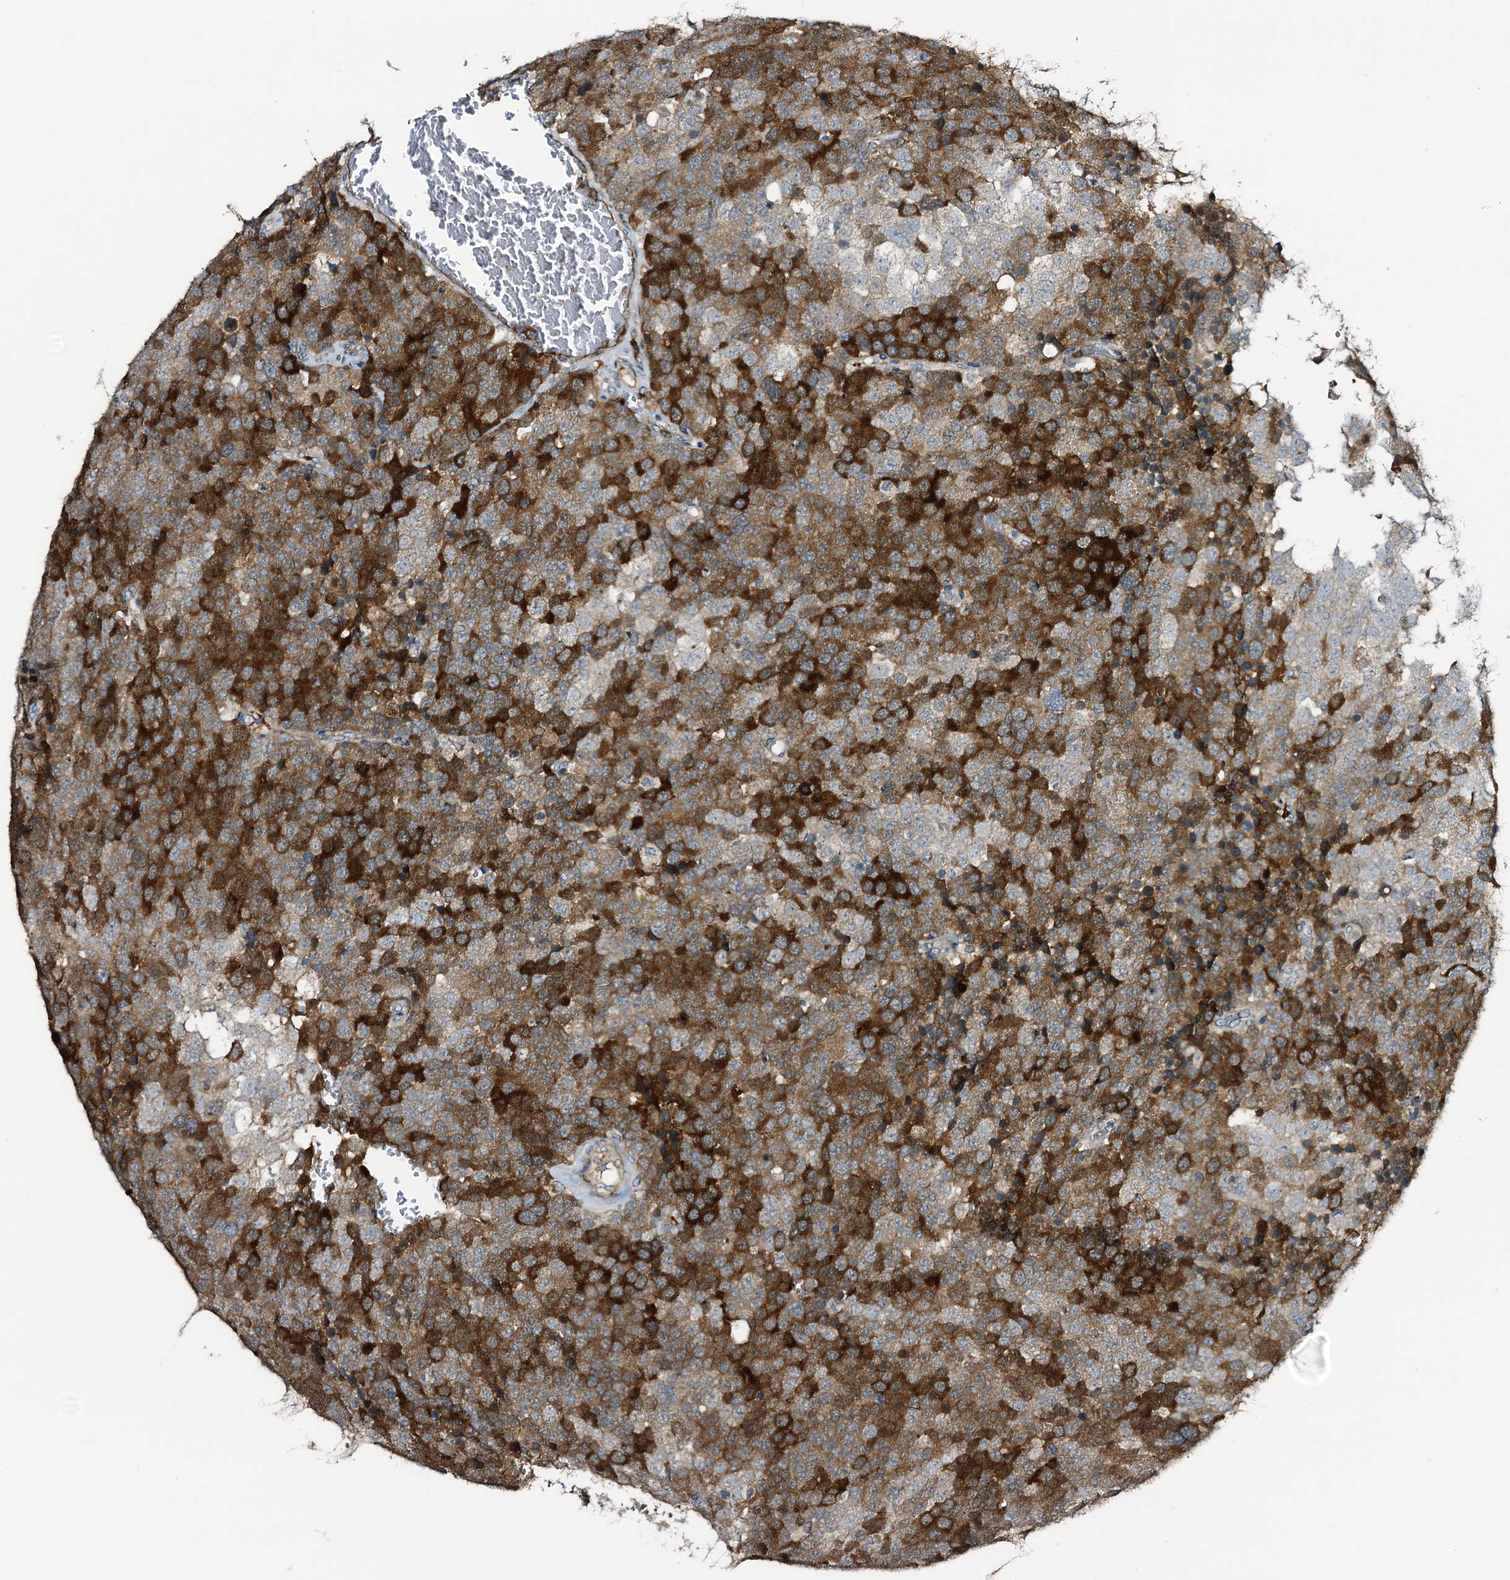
{"staining": {"intensity": "strong", "quantity": ">75%", "location": "cytoplasmic/membranous"}, "tissue": "testis cancer", "cell_type": "Tumor cells", "image_type": "cancer", "snomed": [{"axis": "morphology", "description": "Seminoma, NOS"}, {"axis": "topography", "description": "Testis"}], "caption": "Brown immunohistochemical staining in human testis cancer (seminoma) displays strong cytoplasmic/membranous positivity in approximately >75% of tumor cells.", "gene": "NCAPD2", "patient": {"sex": "male", "age": 71}}